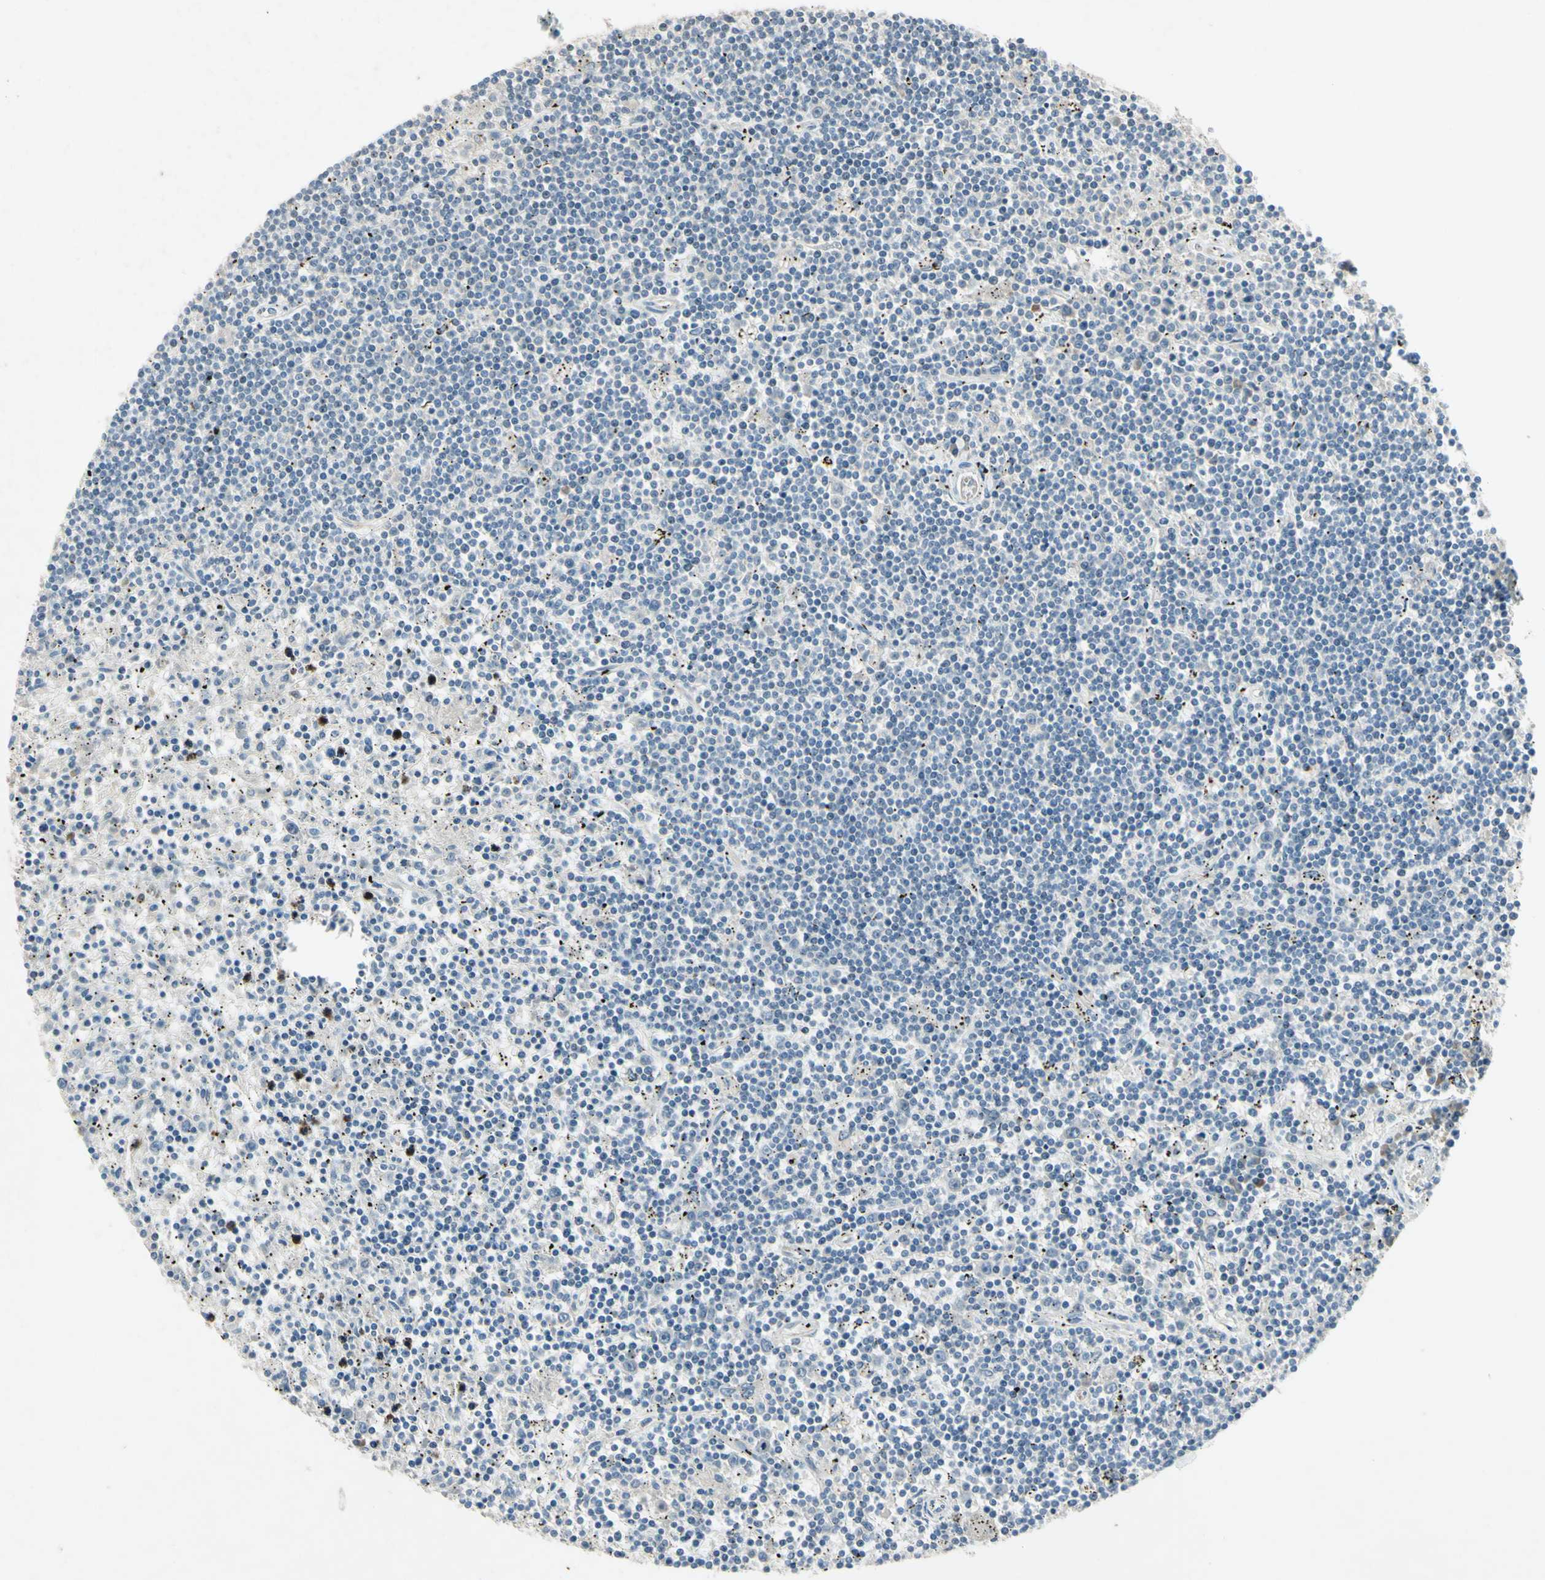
{"staining": {"intensity": "negative", "quantity": "none", "location": "none"}, "tissue": "lymphoma", "cell_type": "Tumor cells", "image_type": "cancer", "snomed": [{"axis": "morphology", "description": "Malignant lymphoma, non-Hodgkin's type, Low grade"}, {"axis": "topography", "description": "Spleen"}], "caption": "High magnification brightfield microscopy of malignant lymphoma, non-Hodgkin's type (low-grade) stained with DAB (brown) and counterstained with hematoxylin (blue): tumor cells show no significant expression.", "gene": "AATK", "patient": {"sex": "male", "age": 76}}